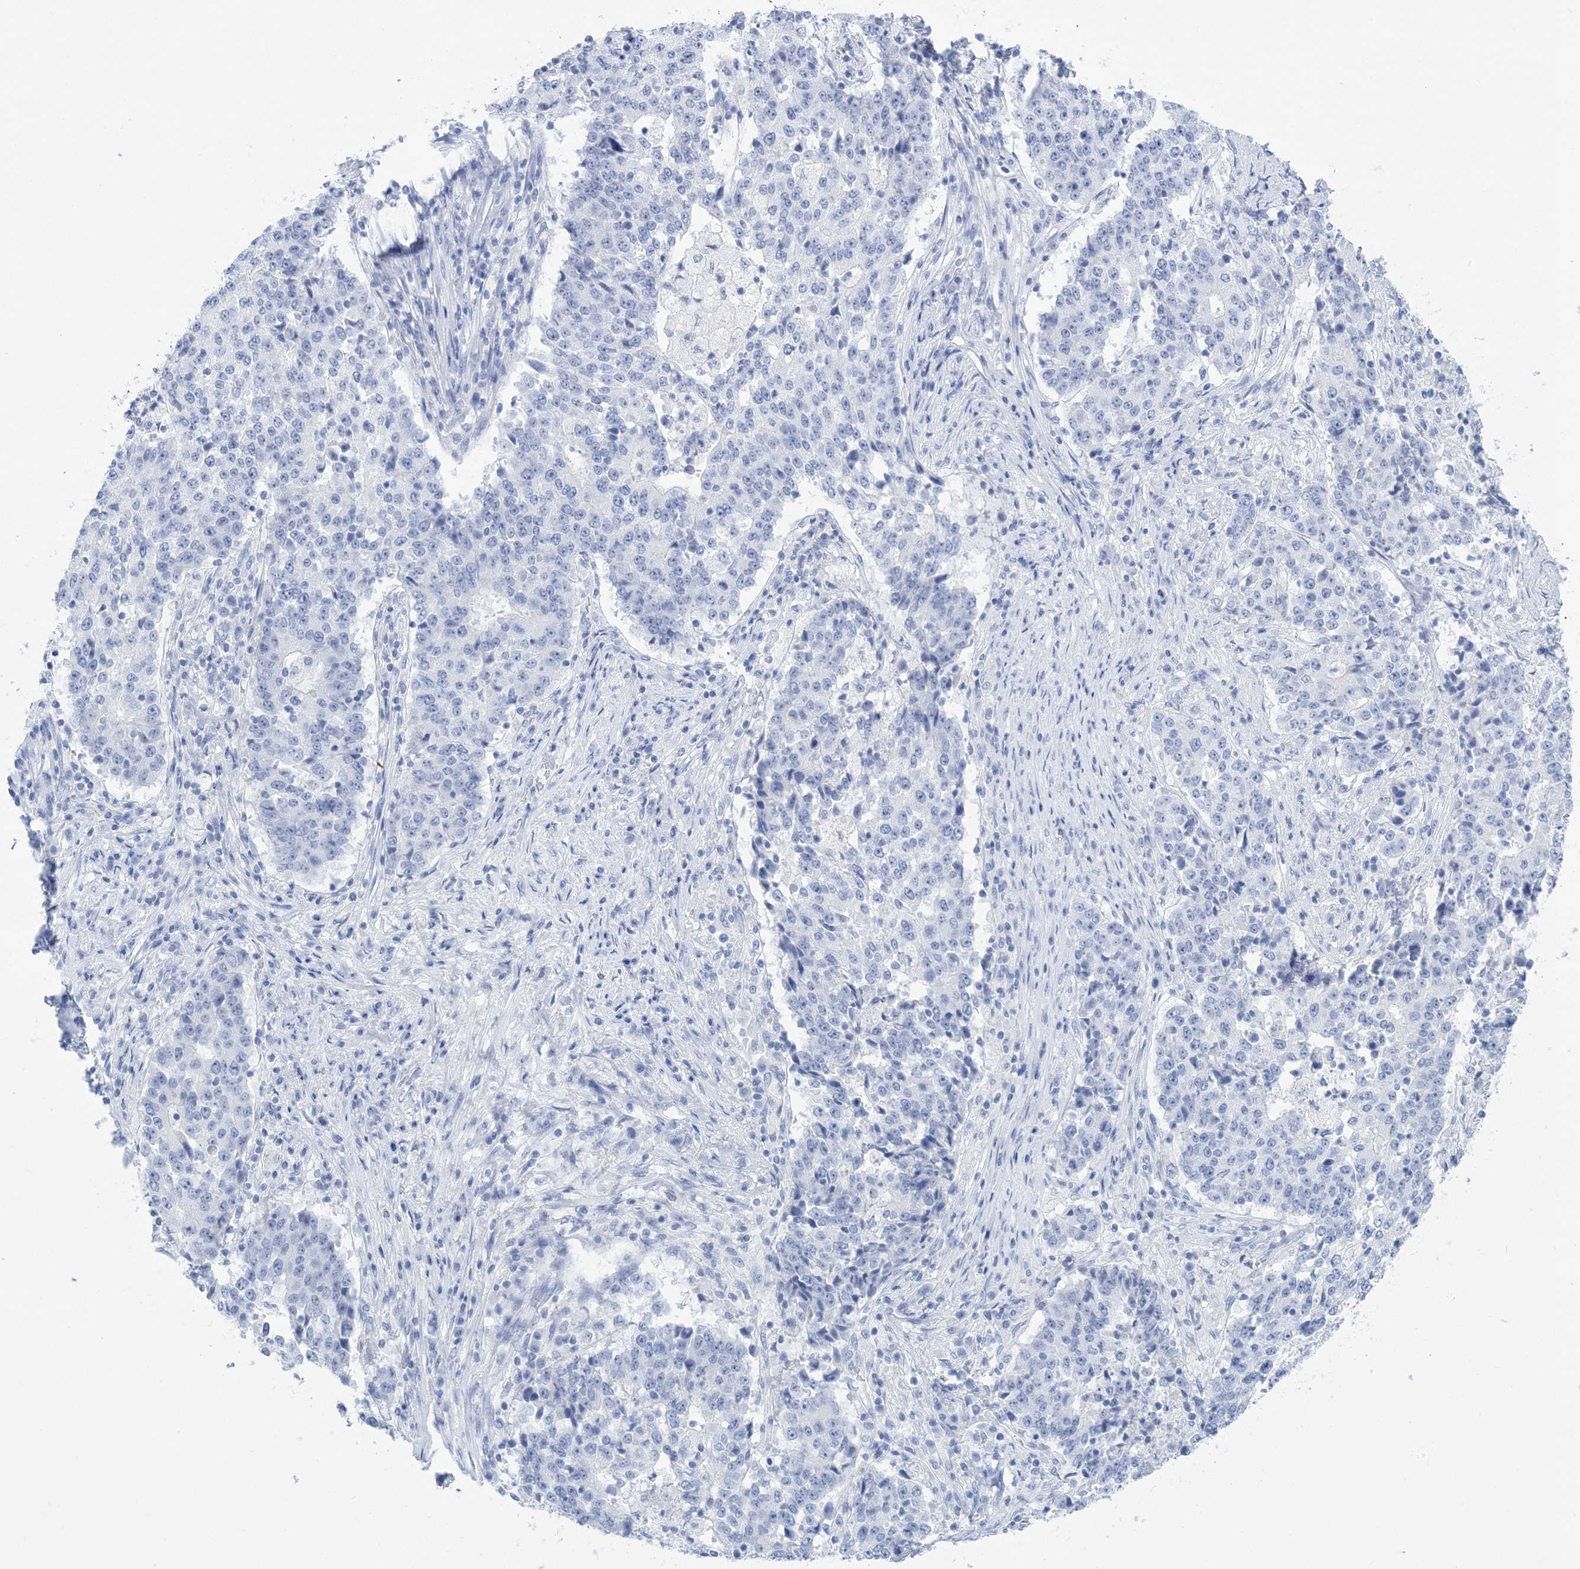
{"staining": {"intensity": "negative", "quantity": "none", "location": "none"}, "tissue": "stomach cancer", "cell_type": "Tumor cells", "image_type": "cancer", "snomed": [{"axis": "morphology", "description": "Adenocarcinoma, NOS"}, {"axis": "topography", "description": "Stomach"}], "caption": "There is no significant expression in tumor cells of stomach cancer (adenocarcinoma).", "gene": "SH3YL1", "patient": {"sex": "male", "age": 59}}